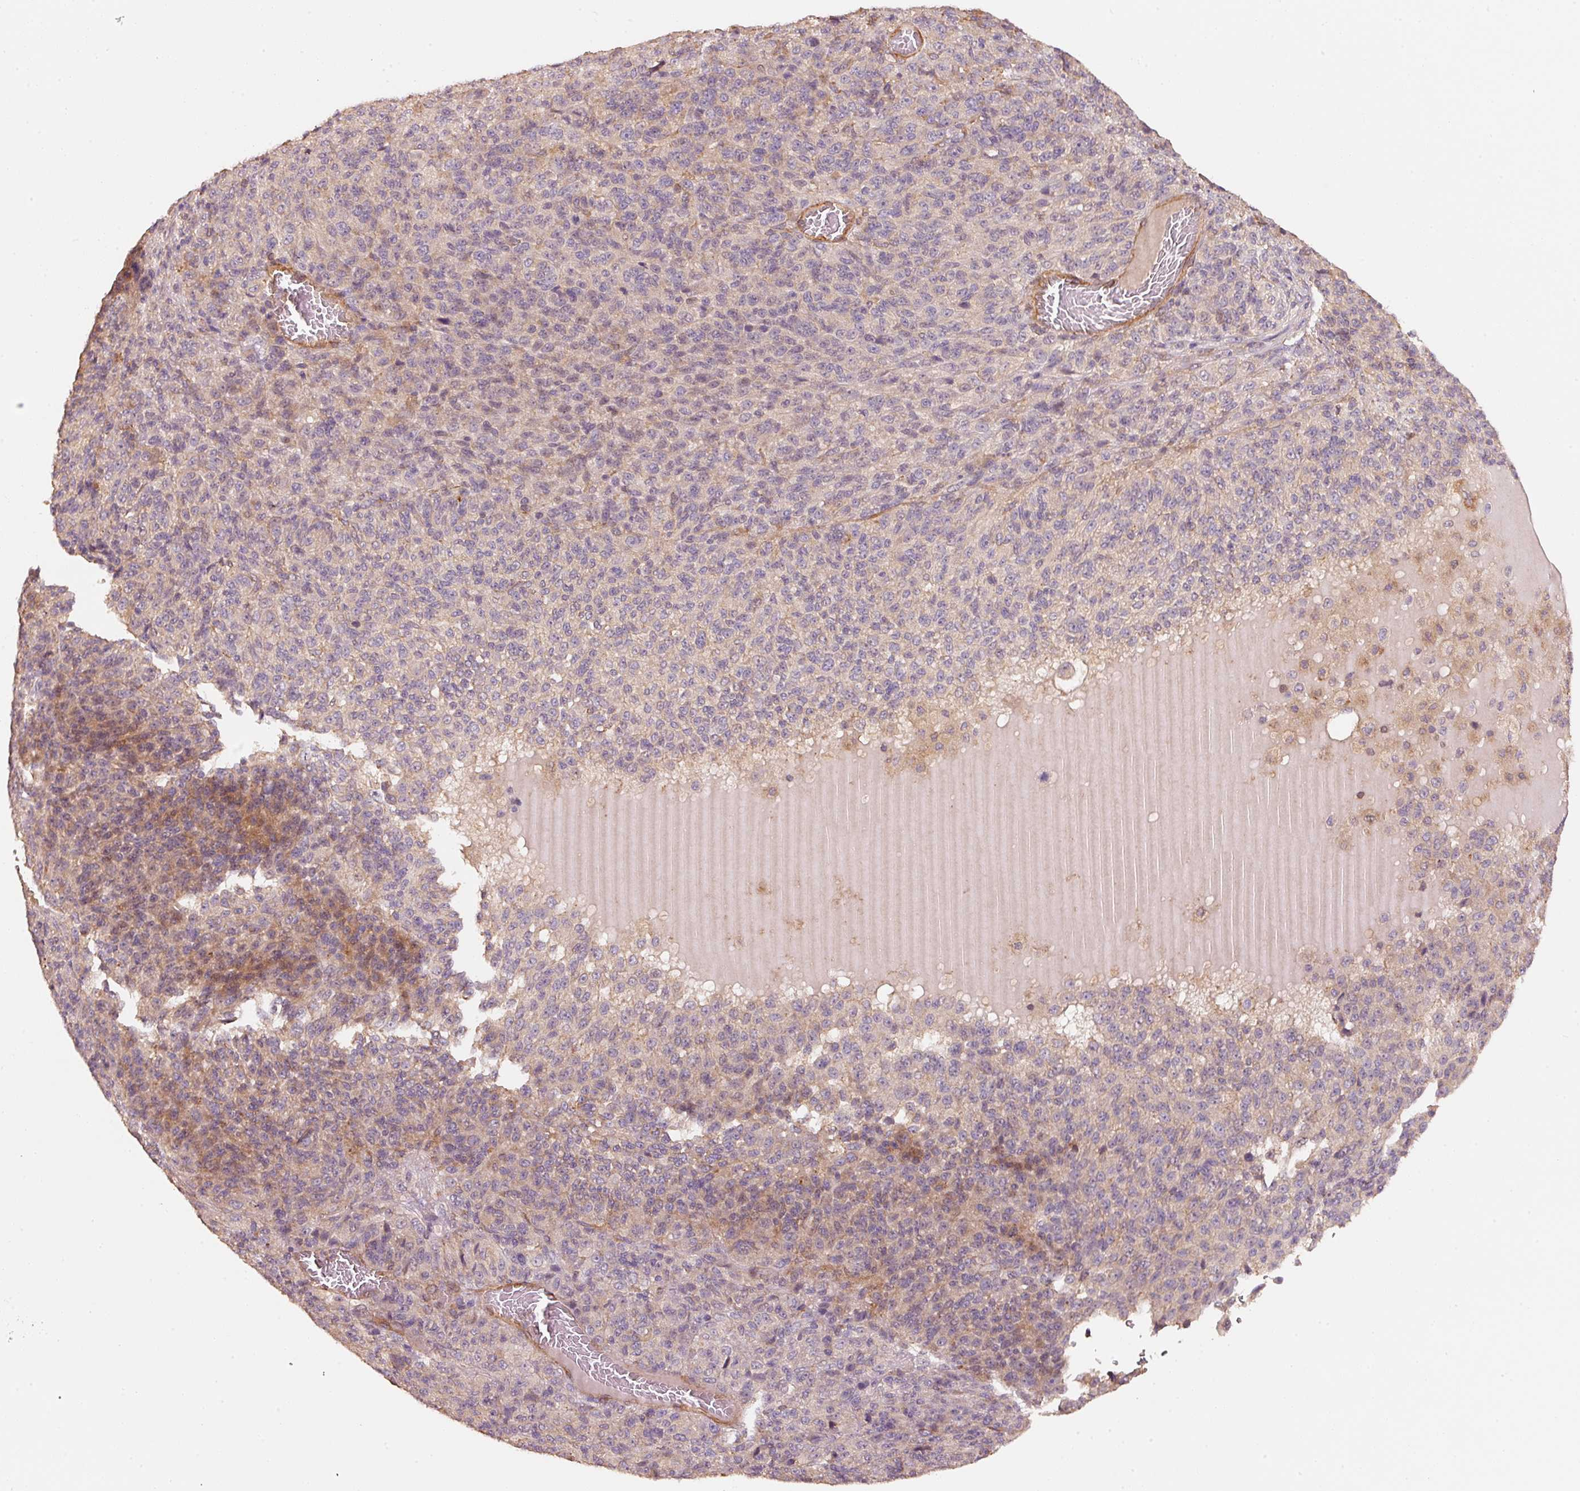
{"staining": {"intensity": "negative", "quantity": "none", "location": "none"}, "tissue": "melanoma", "cell_type": "Tumor cells", "image_type": "cancer", "snomed": [{"axis": "morphology", "description": "Malignant melanoma, Metastatic site"}, {"axis": "topography", "description": "Brain"}], "caption": "Photomicrograph shows no protein expression in tumor cells of malignant melanoma (metastatic site) tissue.", "gene": "CEP95", "patient": {"sex": "female", "age": 56}}